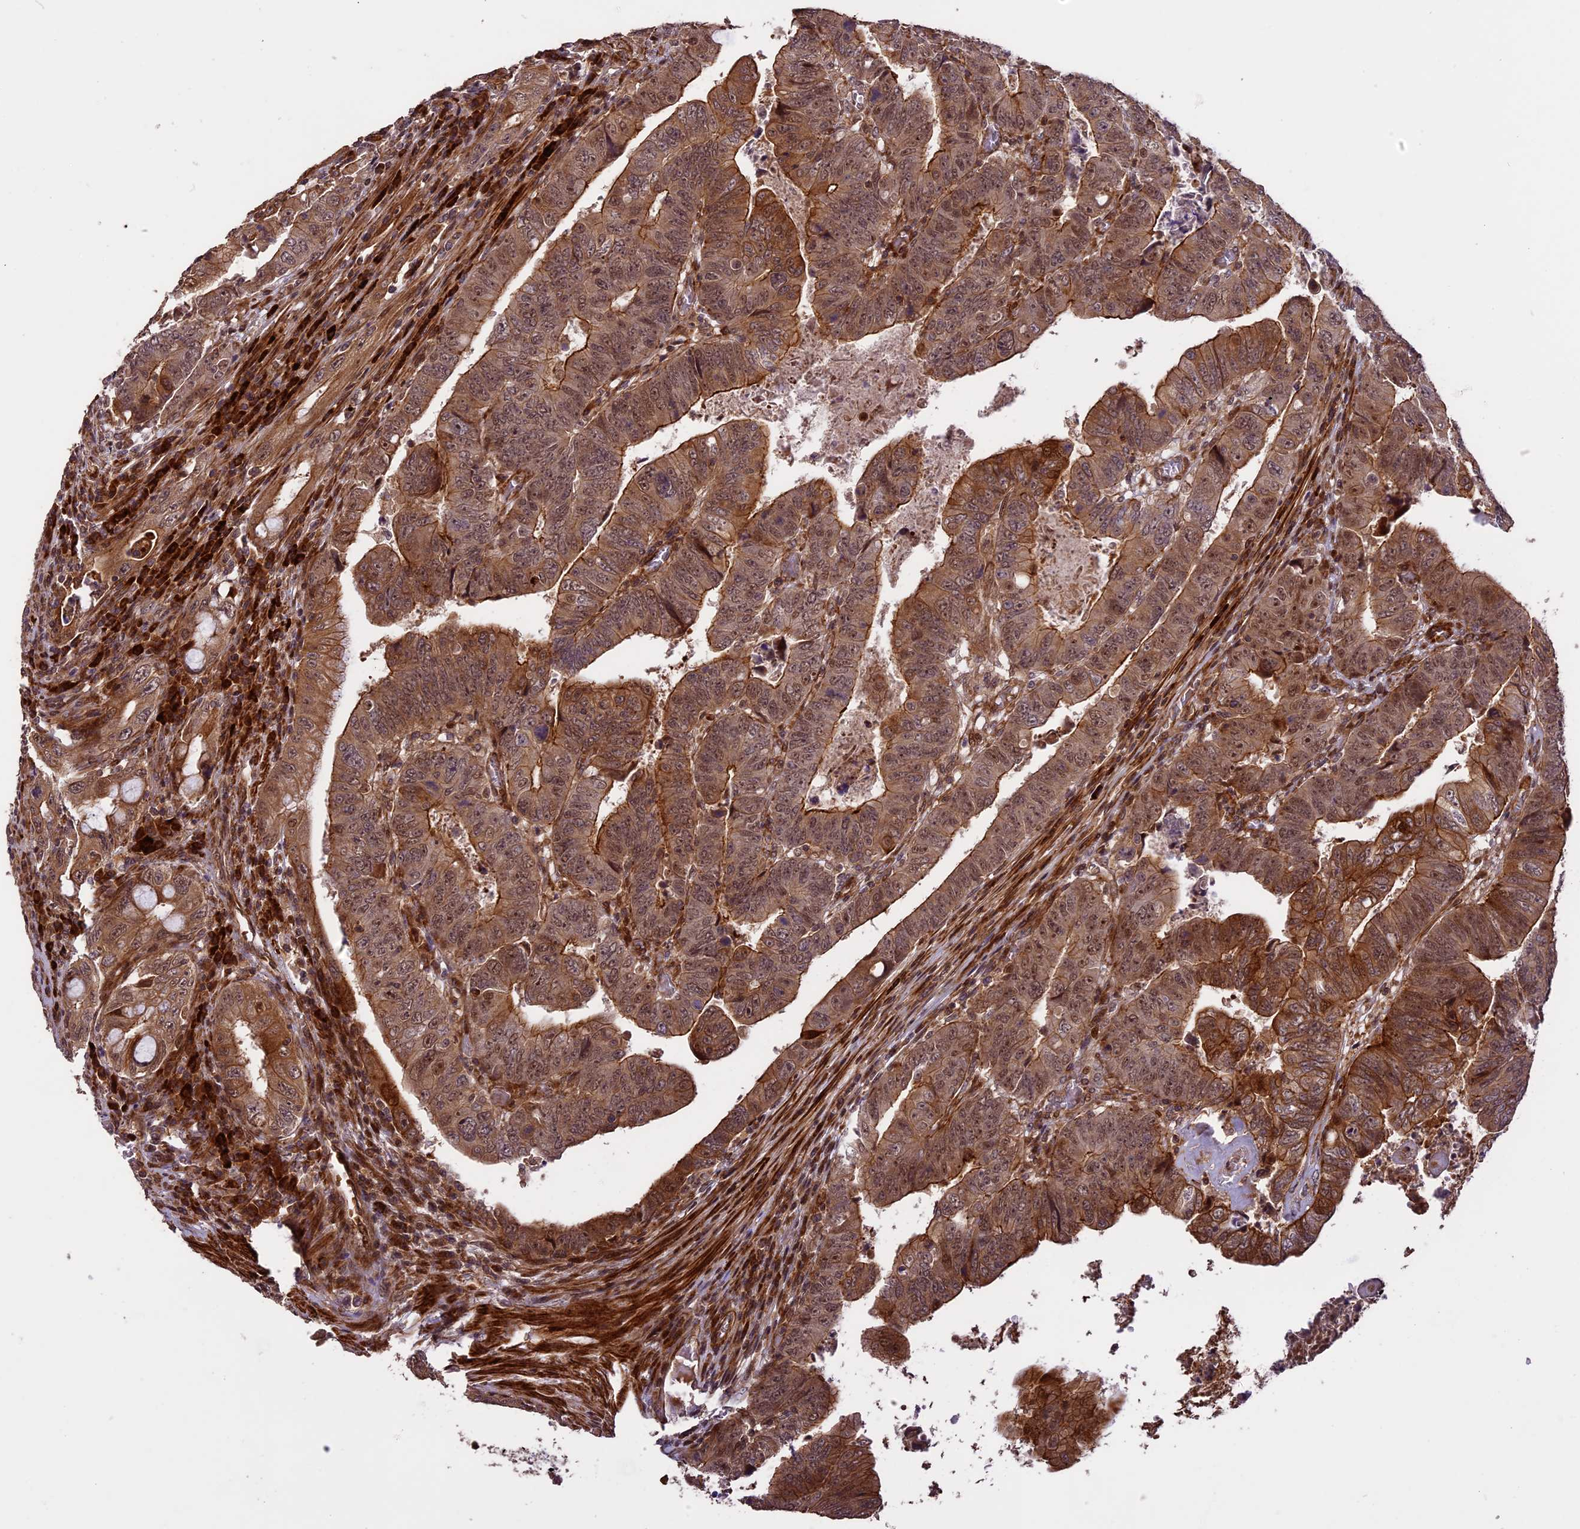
{"staining": {"intensity": "moderate", "quantity": ">75%", "location": "cytoplasmic/membranous,nuclear"}, "tissue": "colorectal cancer", "cell_type": "Tumor cells", "image_type": "cancer", "snomed": [{"axis": "morphology", "description": "Normal tissue, NOS"}, {"axis": "morphology", "description": "Adenocarcinoma, NOS"}, {"axis": "topography", "description": "Rectum"}], "caption": "High-power microscopy captured an immunohistochemistry image of adenocarcinoma (colorectal), revealing moderate cytoplasmic/membranous and nuclear expression in approximately >75% of tumor cells. The staining was performed using DAB to visualize the protein expression in brown, while the nuclei were stained in blue with hematoxylin (Magnification: 20x).", "gene": "ENHO", "patient": {"sex": "female", "age": 65}}